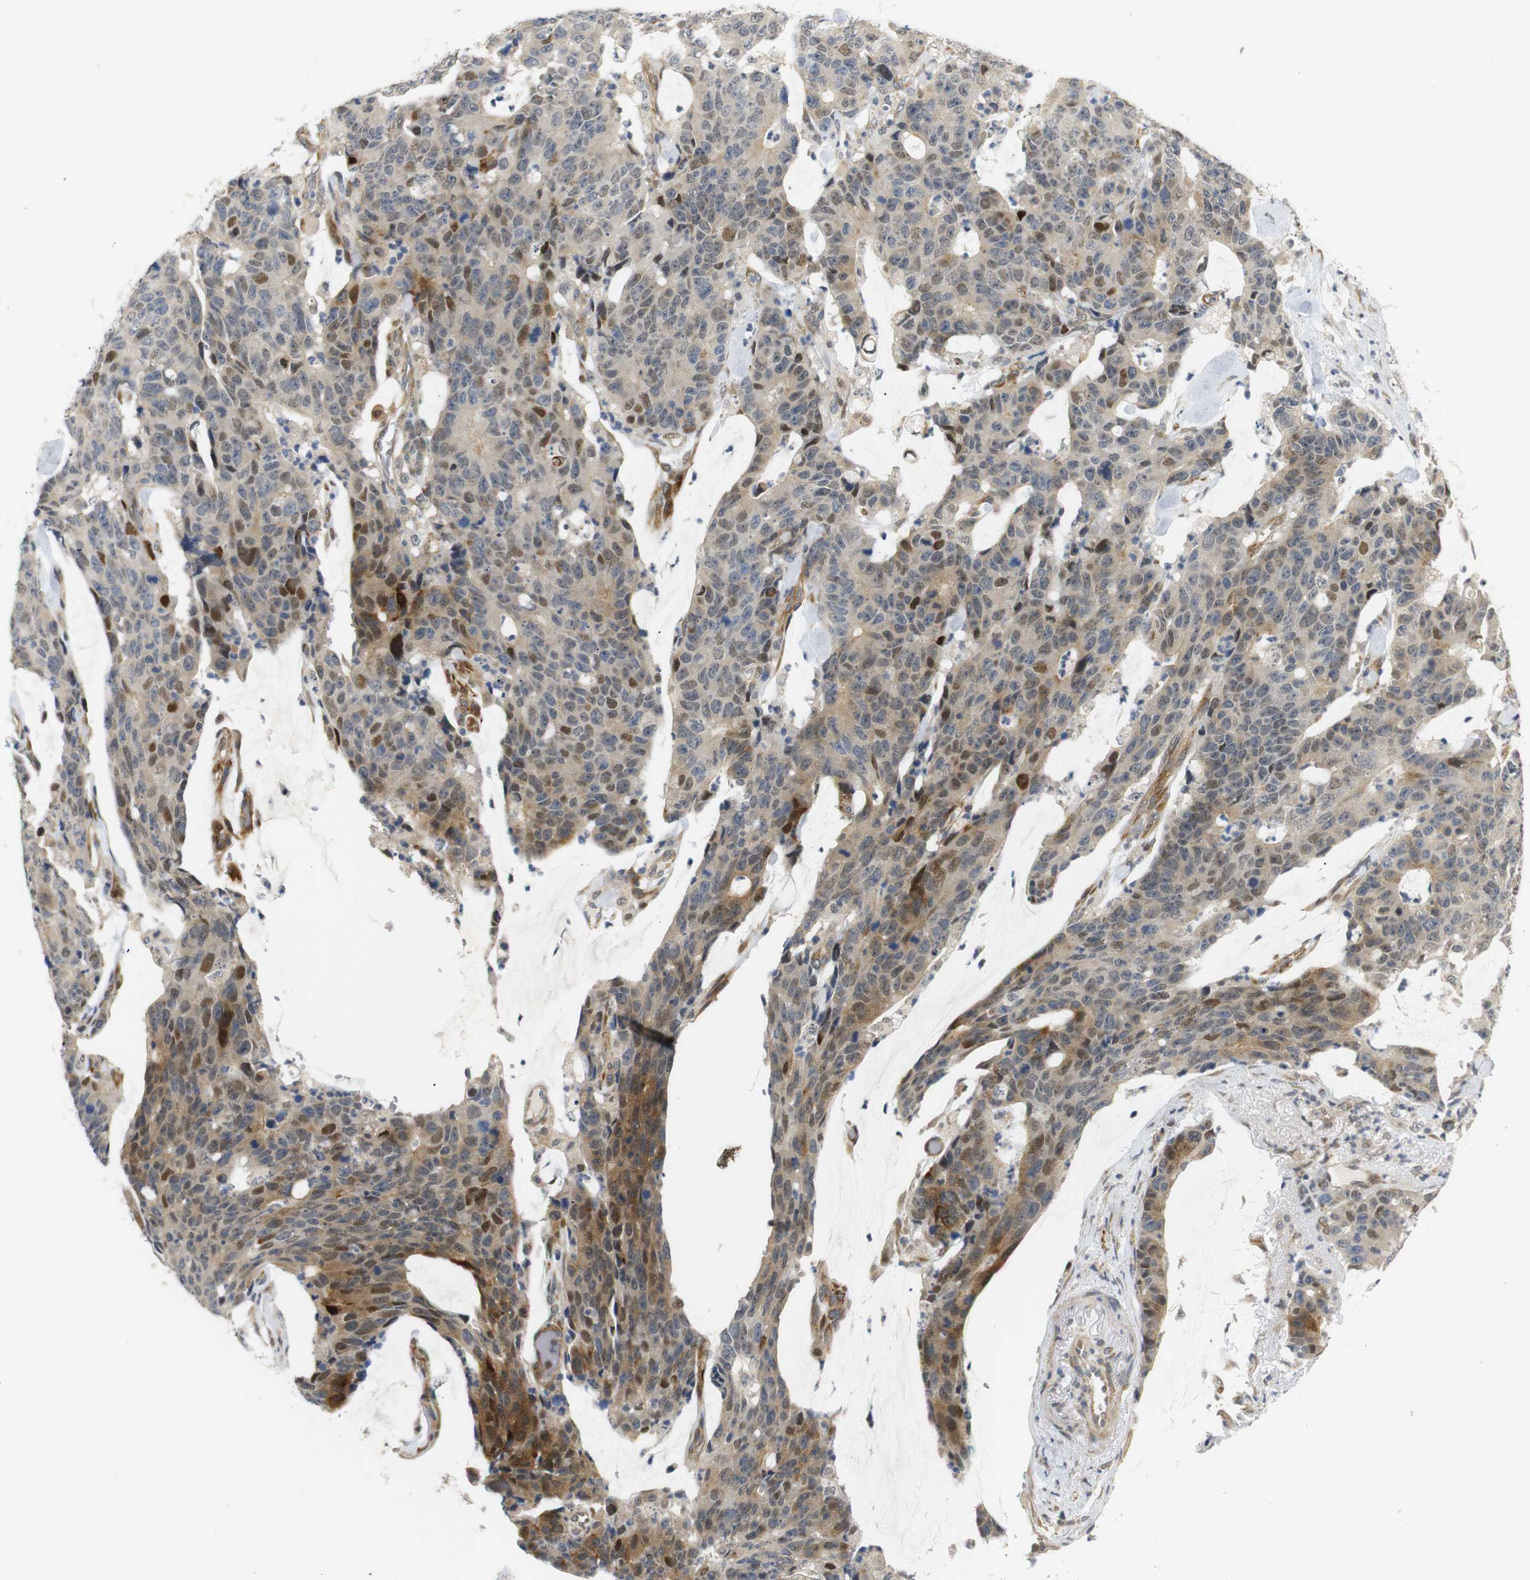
{"staining": {"intensity": "moderate", "quantity": "25%-75%", "location": "cytoplasmic/membranous,nuclear"}, "tissue": "colorectal cancer", "cell_type": "Tumor cells", "image_type": "cancer", "snomed": [{"axis": "morphology", "description": "Adenocarcinoma, NOS"}, {"axis": "topography", "description": "Colon"}], "caption": "Immunohistochemical staining of colorectal cancer (adenocarcinoma) demonstrates medium levels of moderate cytoplasmic/membranous and nuclear expression in approximately 25%-75% of tumor cells. (Stains: DAB in brown, nuclei in blue, Microscopy: brightfield microscopy at high magnification).", "gene": "SYDE1", "patient": {"sex": "female", "age": 86}}